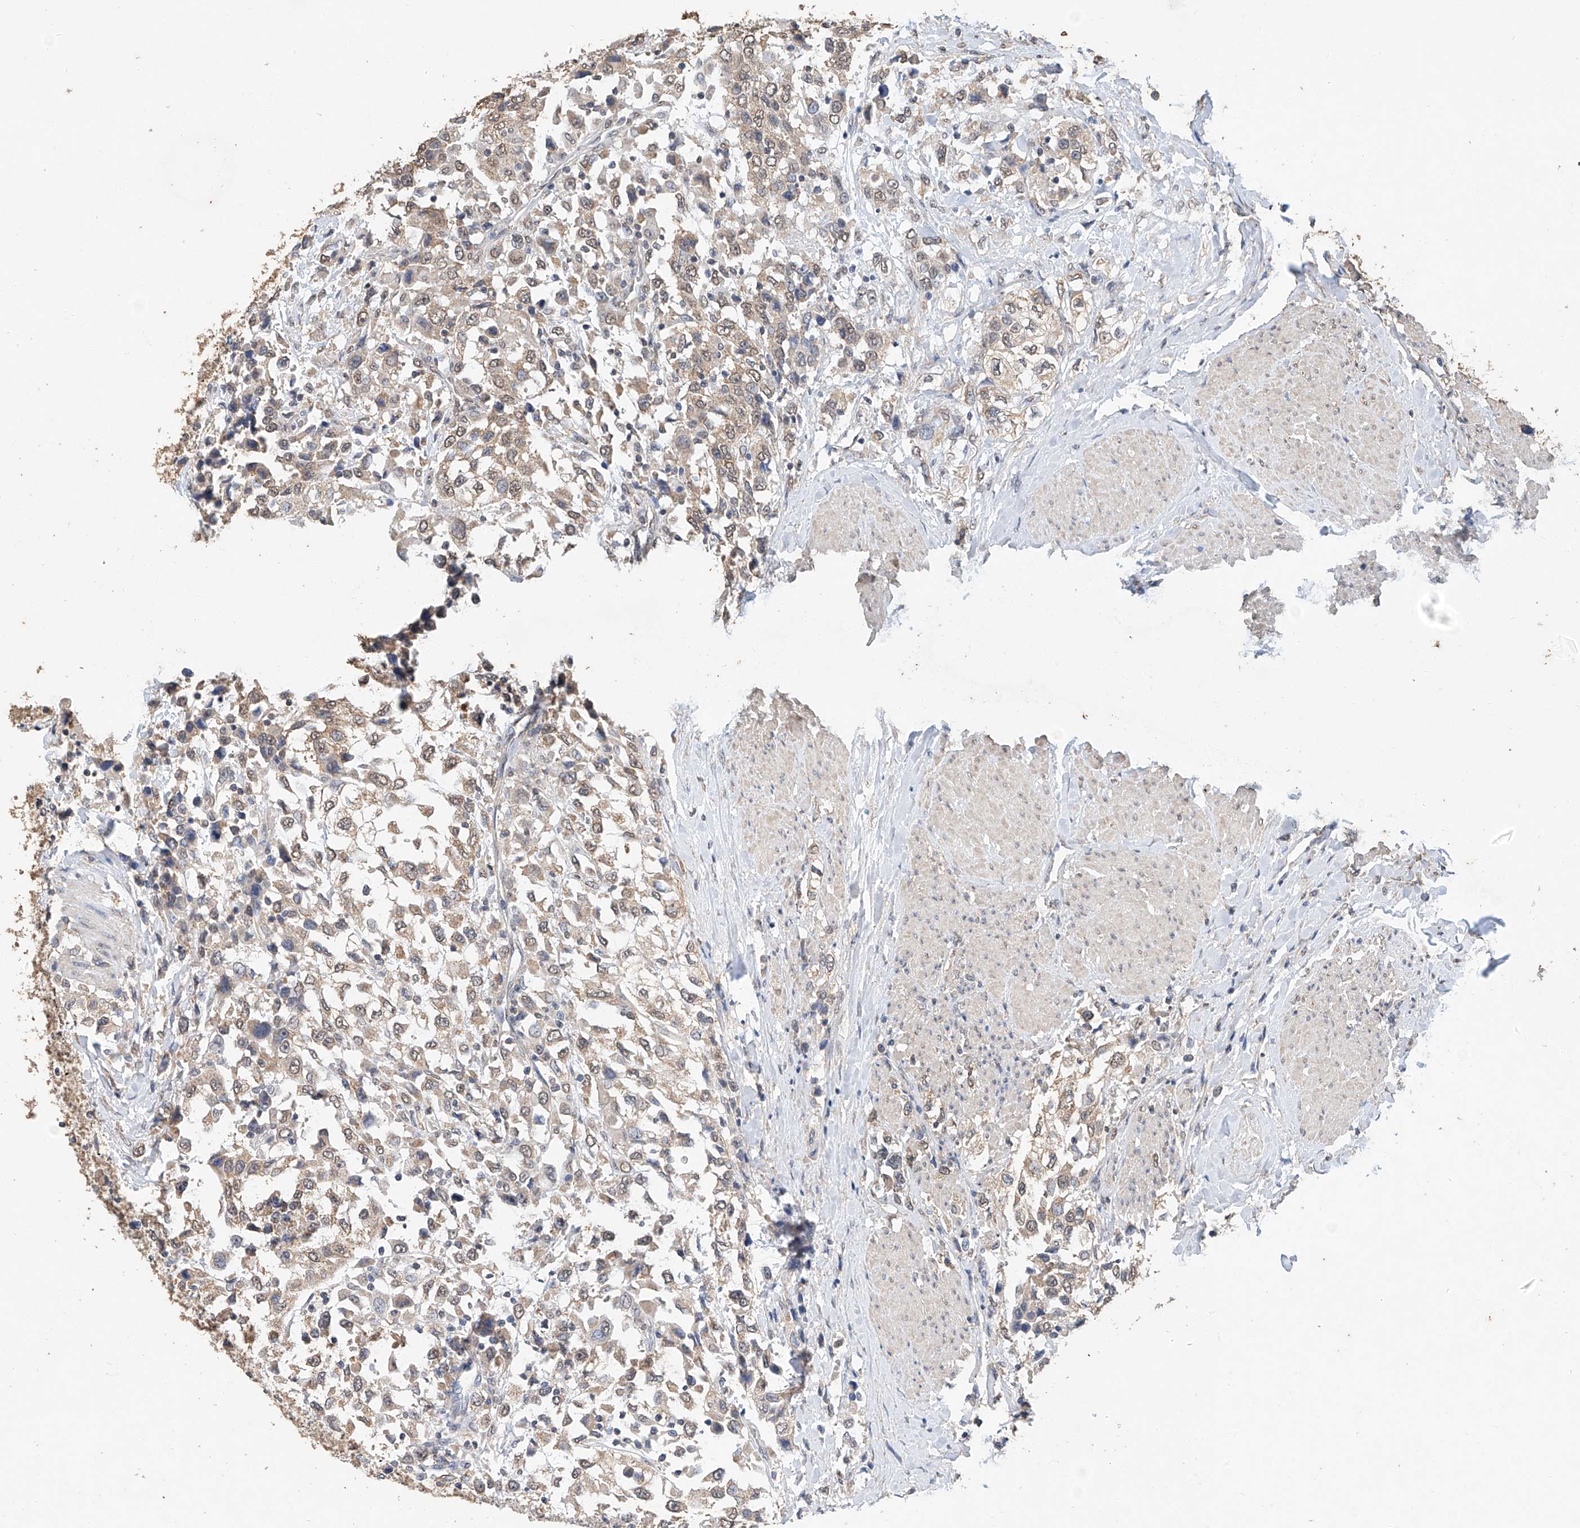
{"staining": {"intensity": "weak", "quantity": ">75%", "location": "cytoplasmic/membranous"}, "tissue": "urothelial cancer", "cell_type": "Tumor cells", "image_type": "cancer", "snomed": [{"axis": "morphology", "description": "Urothelial carcinoma, High grade"}, {"axis": "topography", "description": "Urinary bladder"}], "caption": "Immunohistochemistry (IHC) micrograph of urothelial cancer stained for a protein (brown), which shows low levels of weak cytoplasmic/membranous staining in about >75% of tumor cells.", "gene": "CERS4", "patient": {"sex": "female", "age": 80}}